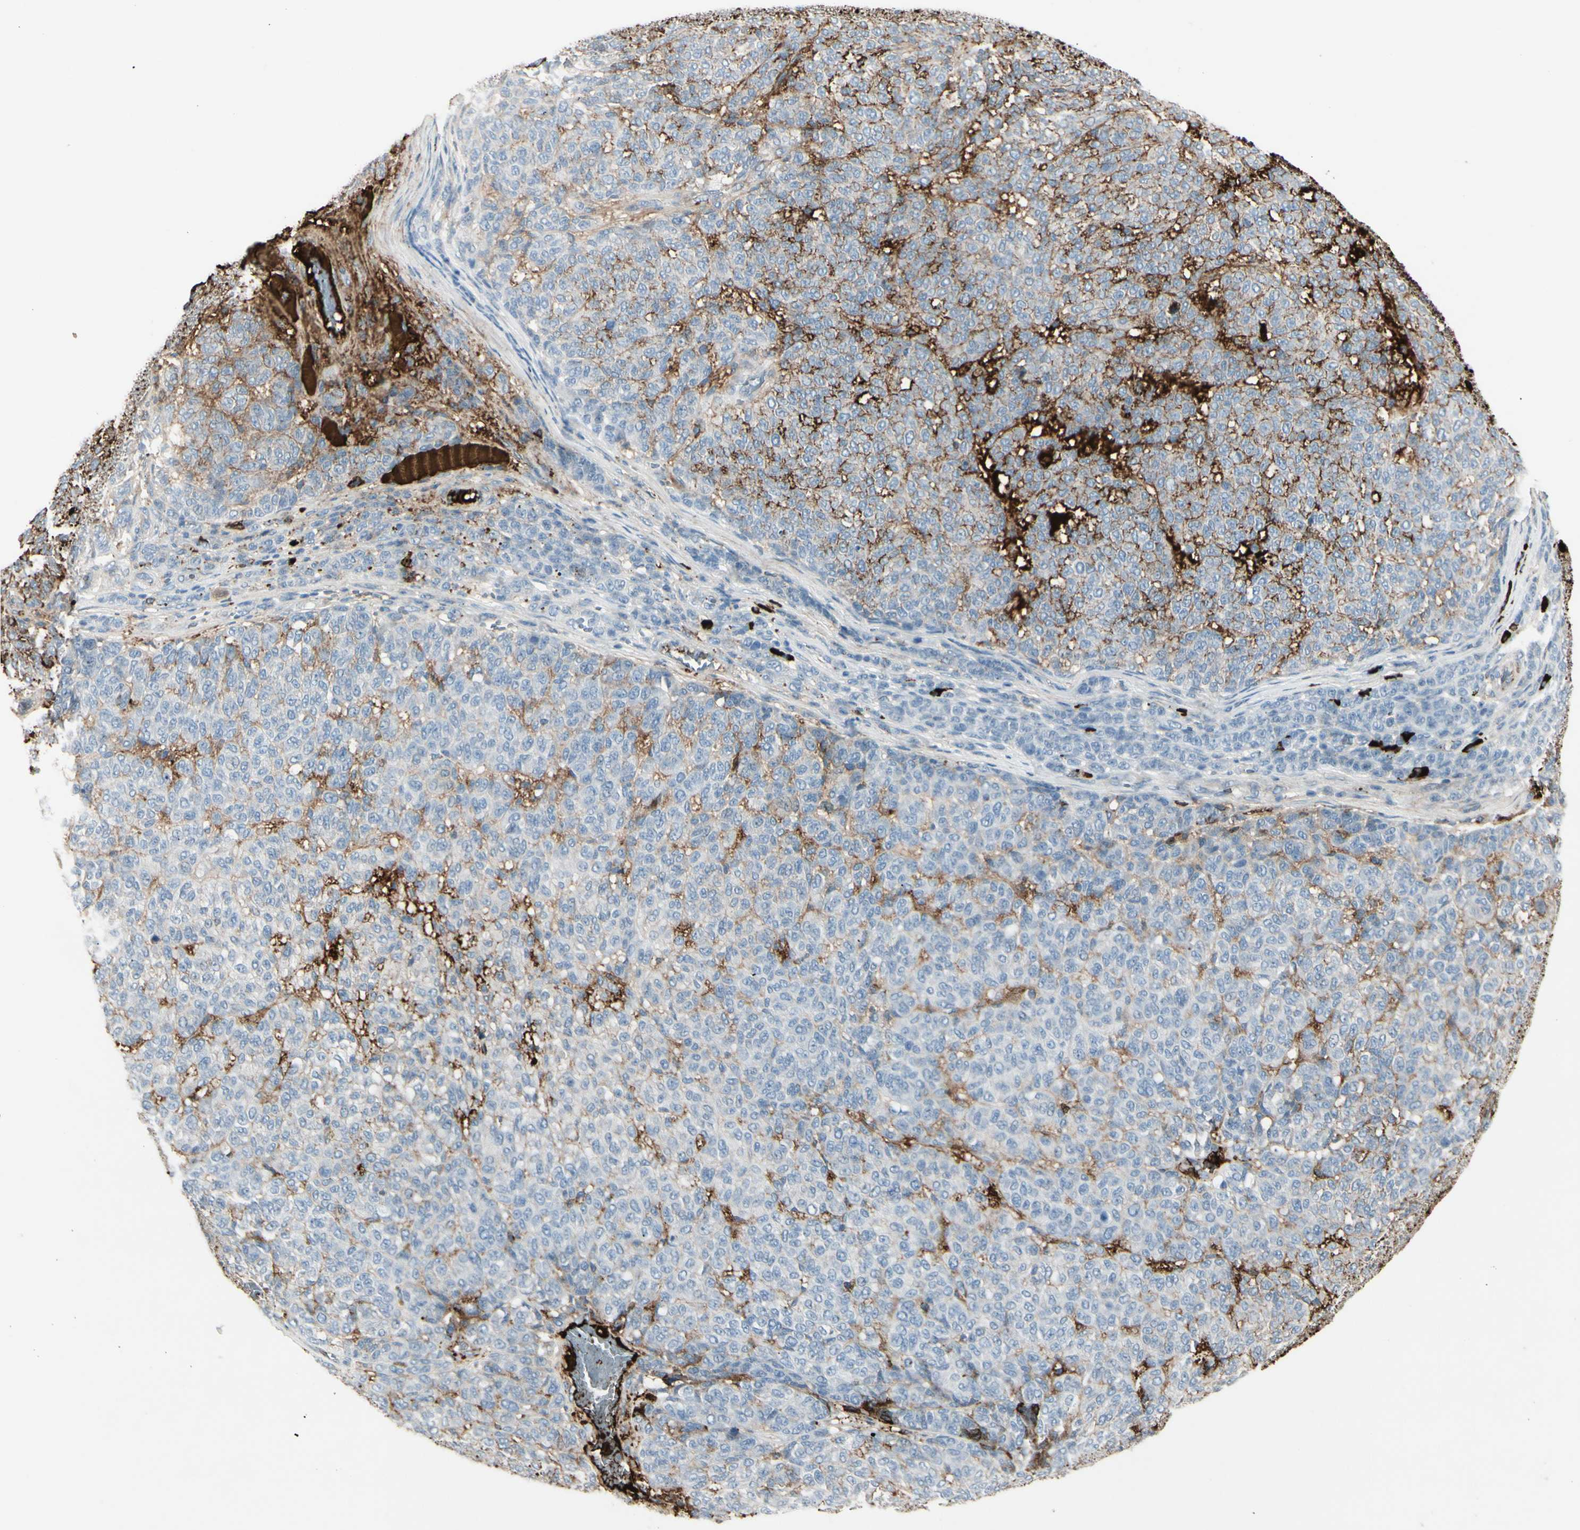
{"staining": {"intensity": "moderate", "quantity": "<25%", "location": "cytoplasmic/membranous"}, "tissue": "melanoma", "cell_type": "Tumor cells", "image_type": "cancer", "snomed": [{"axis": "morphology", "description": "Malignant melanoma, NOS"}, {"axis": "topography", "description": "Skin"}], "caption": "Human melanoma stained for a protein (brown) reveals moderate cytoplasmic/membranous positive staining in about <25% of tumor cells.", "gene": "IGHG1", "patient": {"sex": "male", "age": 59}}